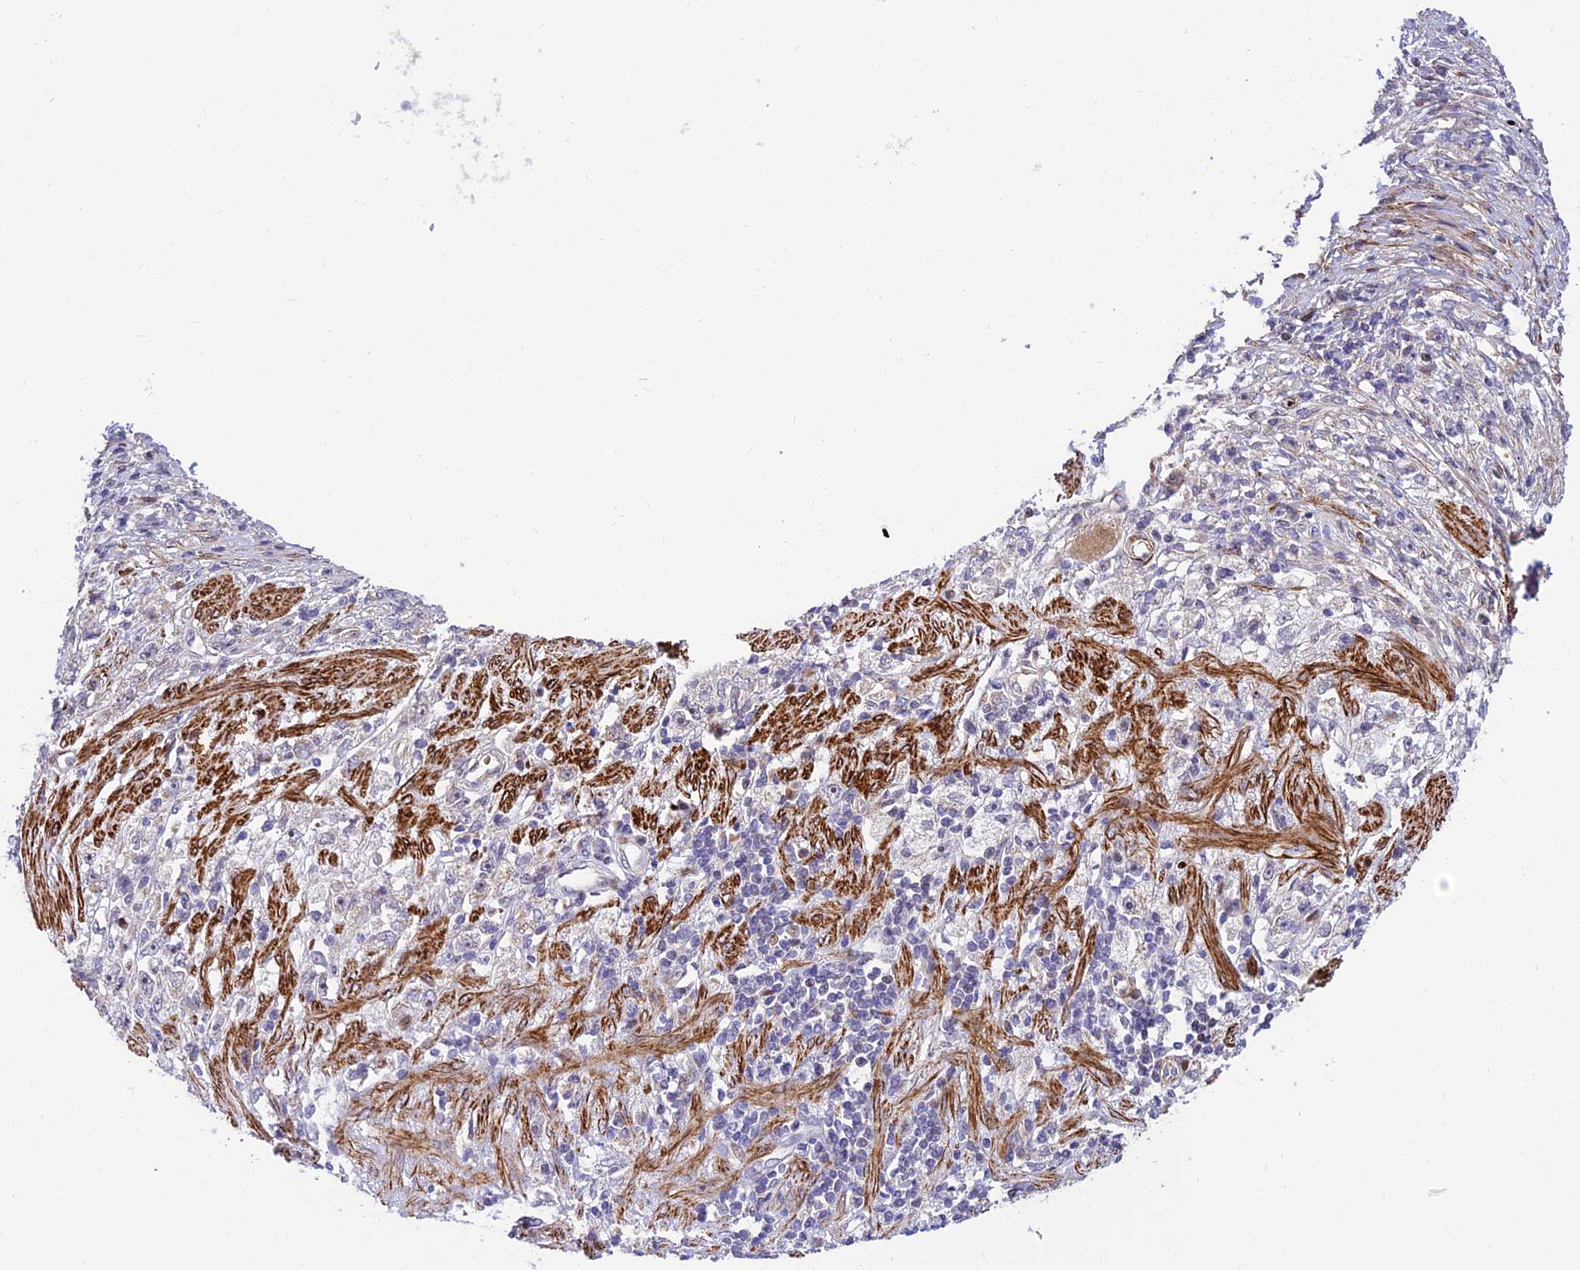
{"staining": {"intensity": "negative", "quantity": "none", "location": "none"}, "tissue": "stomach cancer", "cell_type": "Tumor cells", "image_type": "cancer", "snomed": [{"axis": "morphology", "description": "Adenocarcinoma, NOS"}, {"axis": "topography", "description": "Stomach"}], "caption": "Tumor cells are negative for protein expression in human stomach cancer (adenocarcinoma).", "gene": "KBTBD7", "patient": {"sex": "female", "age": 59}}